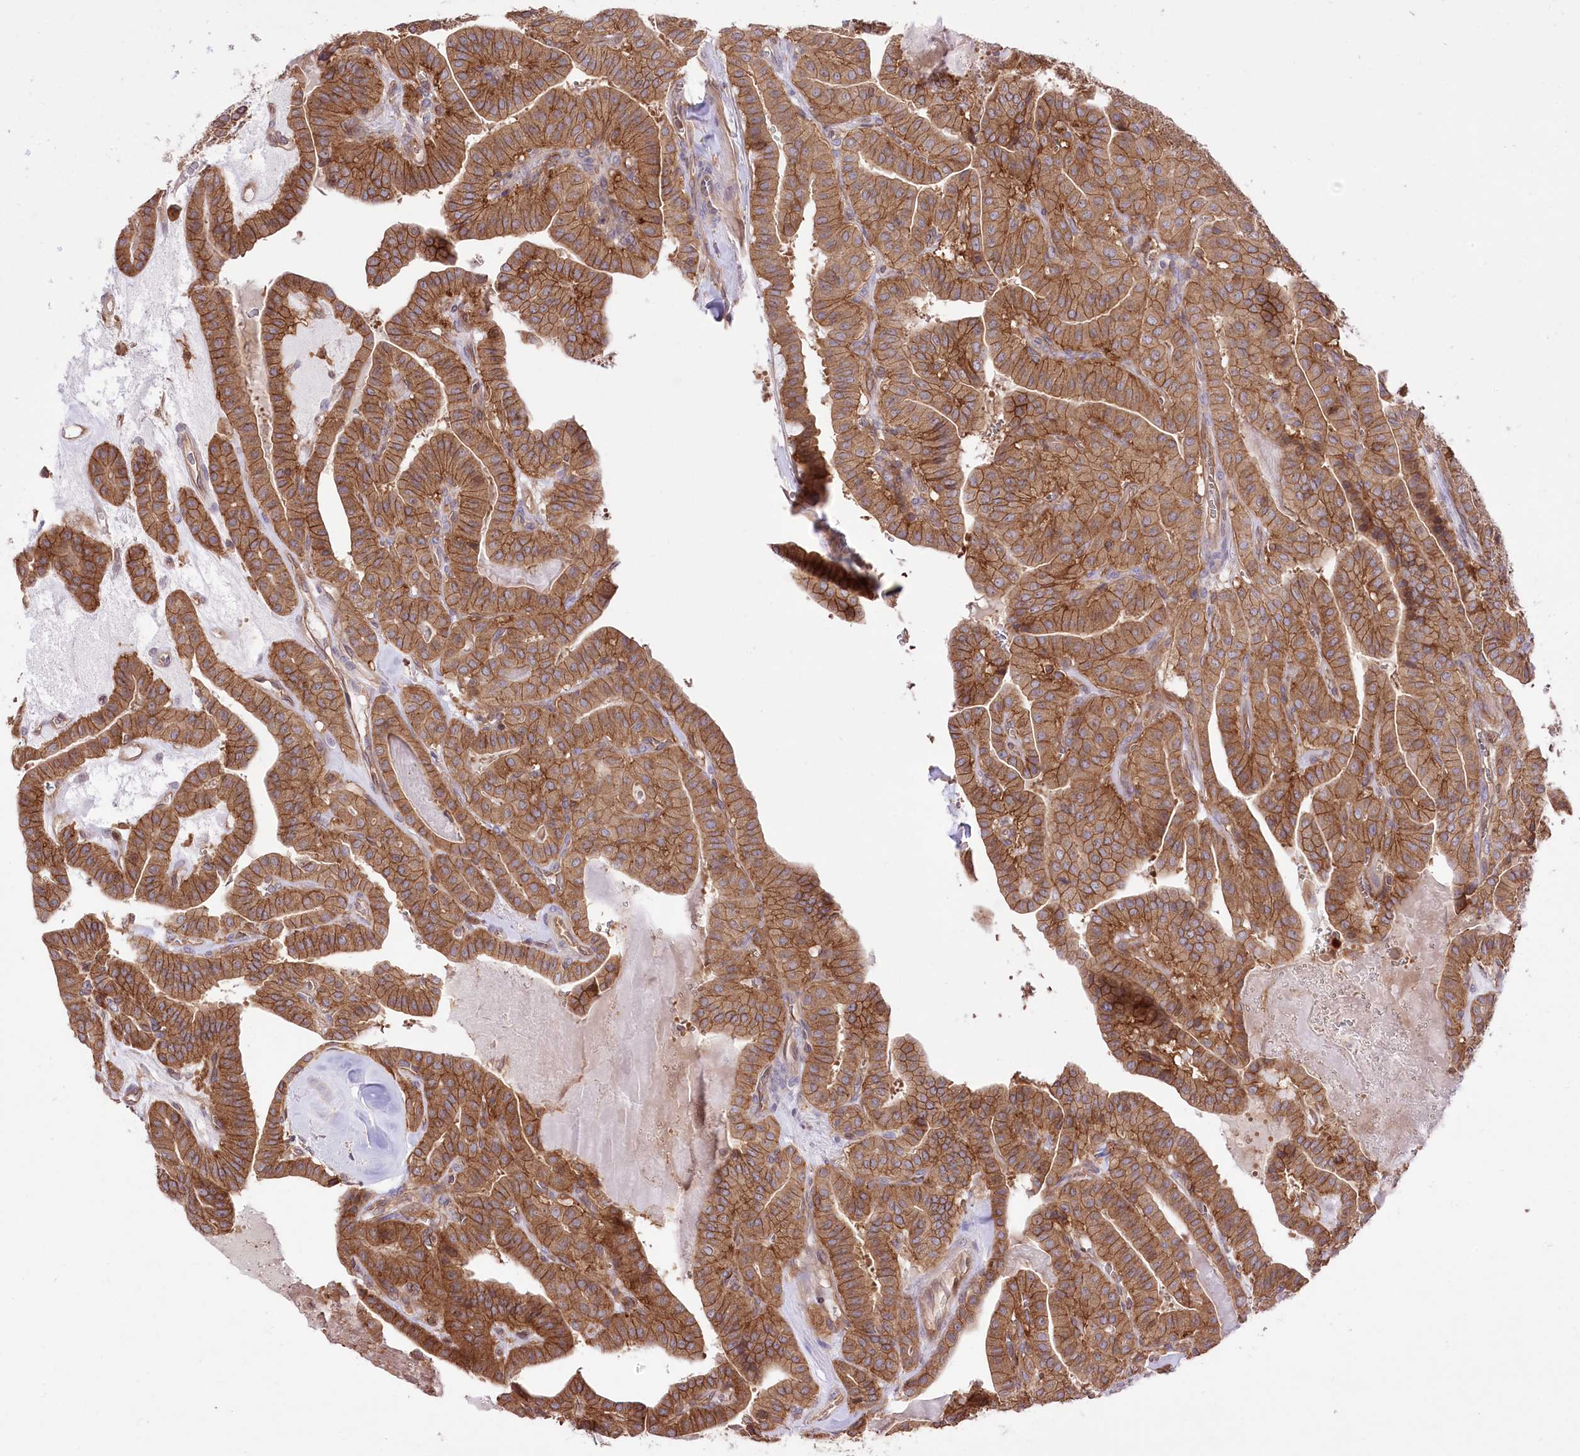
{"staining": {"intensity": "moderate", "quantity": ">75%", "location": "cytoplasmic/membranous"}, "tissue": "thyroid cancer", "cell_type": "Tumor cells", "image_type": "cancer", "snomed": [{"axis": "morphology", "description": "Papillary adenocarcinoma, NOS"}, {"axis": "topography", "description": "Thyroid gland"}], "caption": "The micrograph exhibits immunohistochemical staining of thyroid papillary adenocarcinoma. There is moderate cytoplasmic/membranous staining is appreciated in approximately >75% of tumor cells.", "gene": "XYLB", "patient": {"sex": "male", "age": 52}}